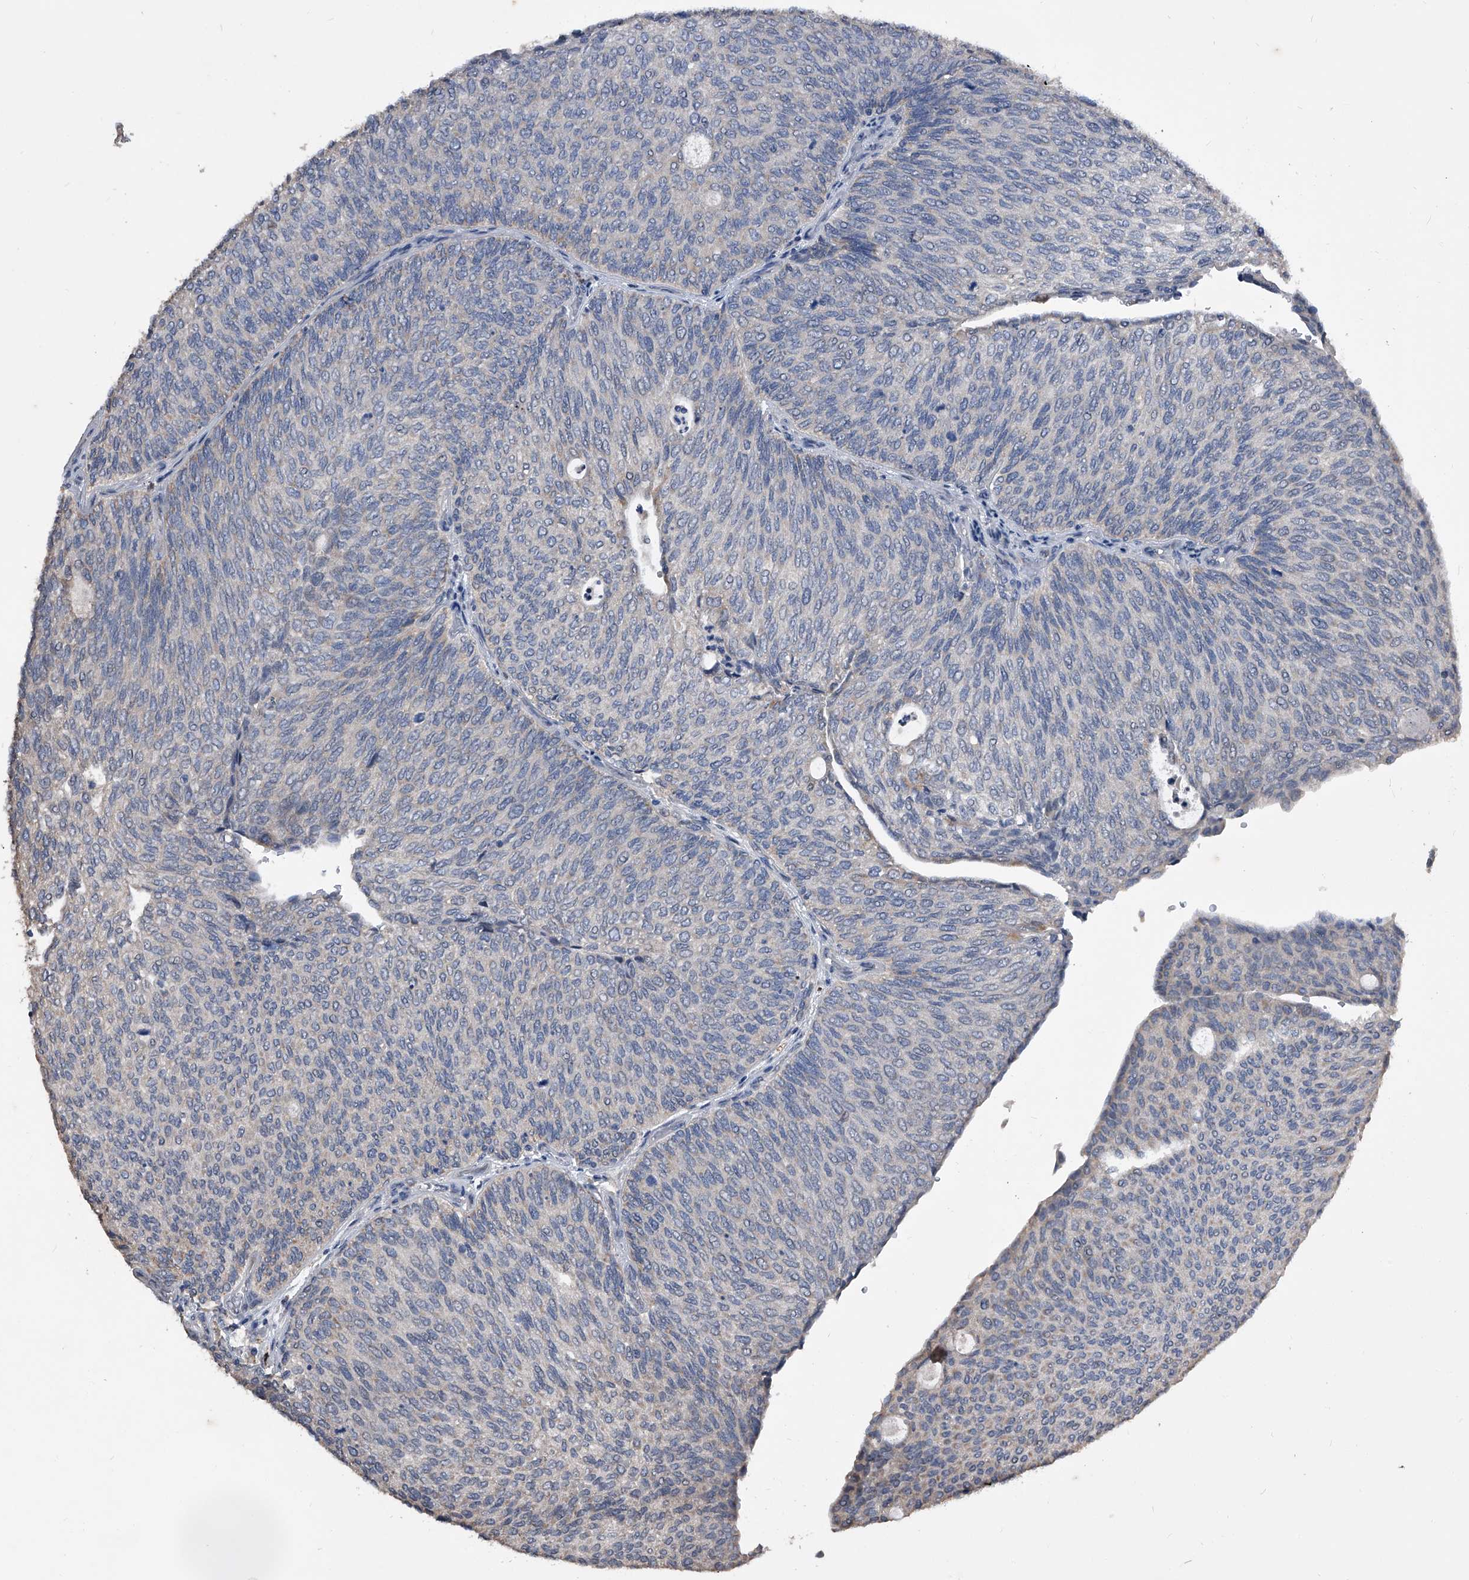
{"staining": {"intensity": "negative", "quantity": "none", "location": "none"}, "tissue": "urothelial cancer", "cell_type": "Tumor cells", "image_type": "cancer", "snomed": [{"axis": "morphology", "description": "Urothelial carcinoma, Low grade"}, {"axis": "topography", "description": "Urinary bladder"}], "caption": "A photomicrograph of low-grade urothelial carcinoma stained for a protein shows no brown staining in tumor cells.", "gene": "PHACTR1", "patient": {"sex": "female", "age": 79}}